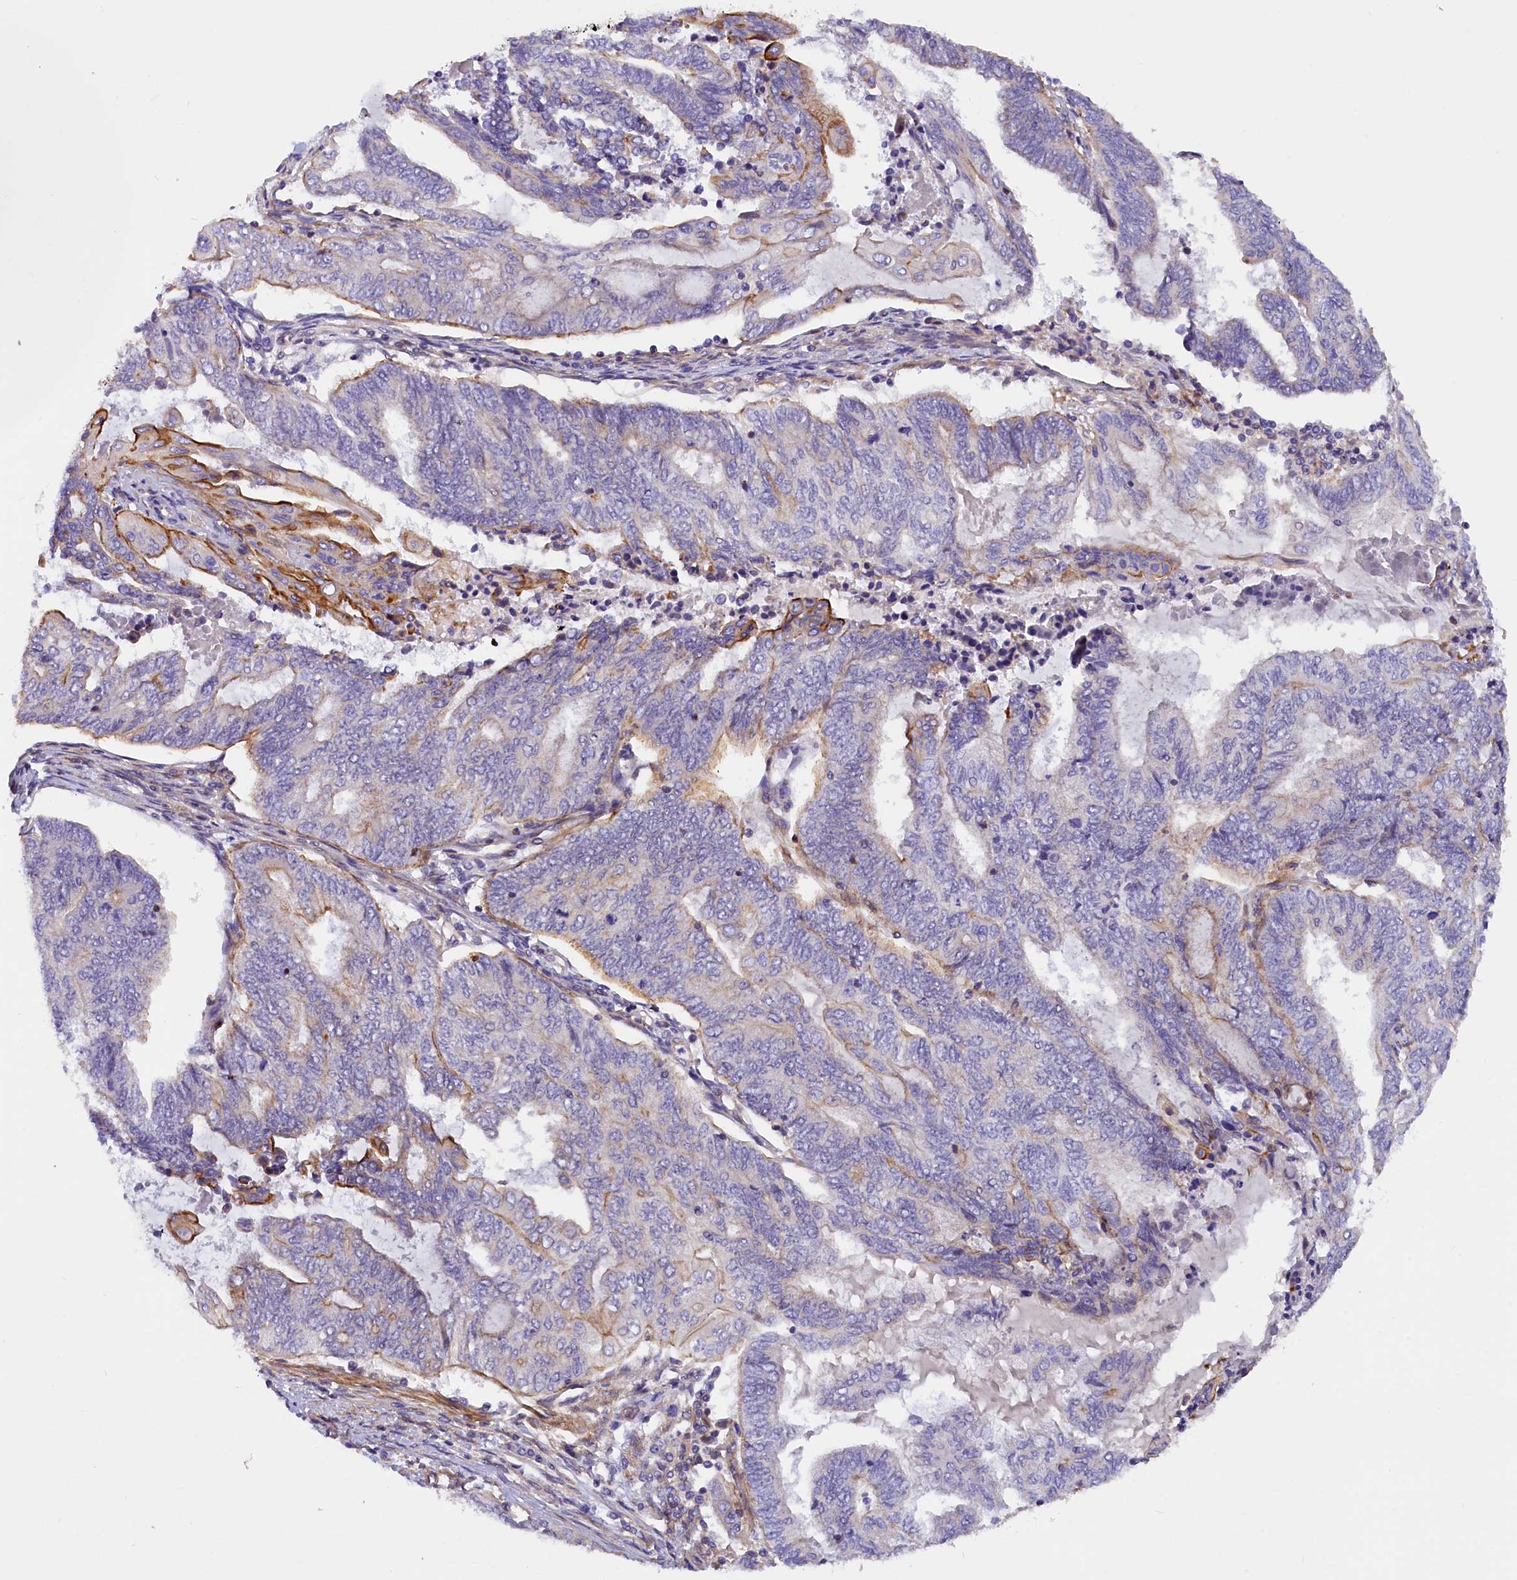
{"staining": {"intensity": "negative", "quantity": "none", "location": "none"}, "tissue": "endometrial cancer", "cell_type": "Tumor cells", "image_type": "cancer", "snomed": [{"axis": "morphology", "description": "Adenocarcinoma, NOS"}, {"axis": "topography", "description": "Uterus"}, {"axis": "topography", "description": "Endometrium"}], "caption": "This is an immunohistochemistry (IHC) image of endometrial adenocarcinoma. There is no positivity in tumor cells.", "gene": "MED20", "patient": {"sex": "female", "age": 70}}